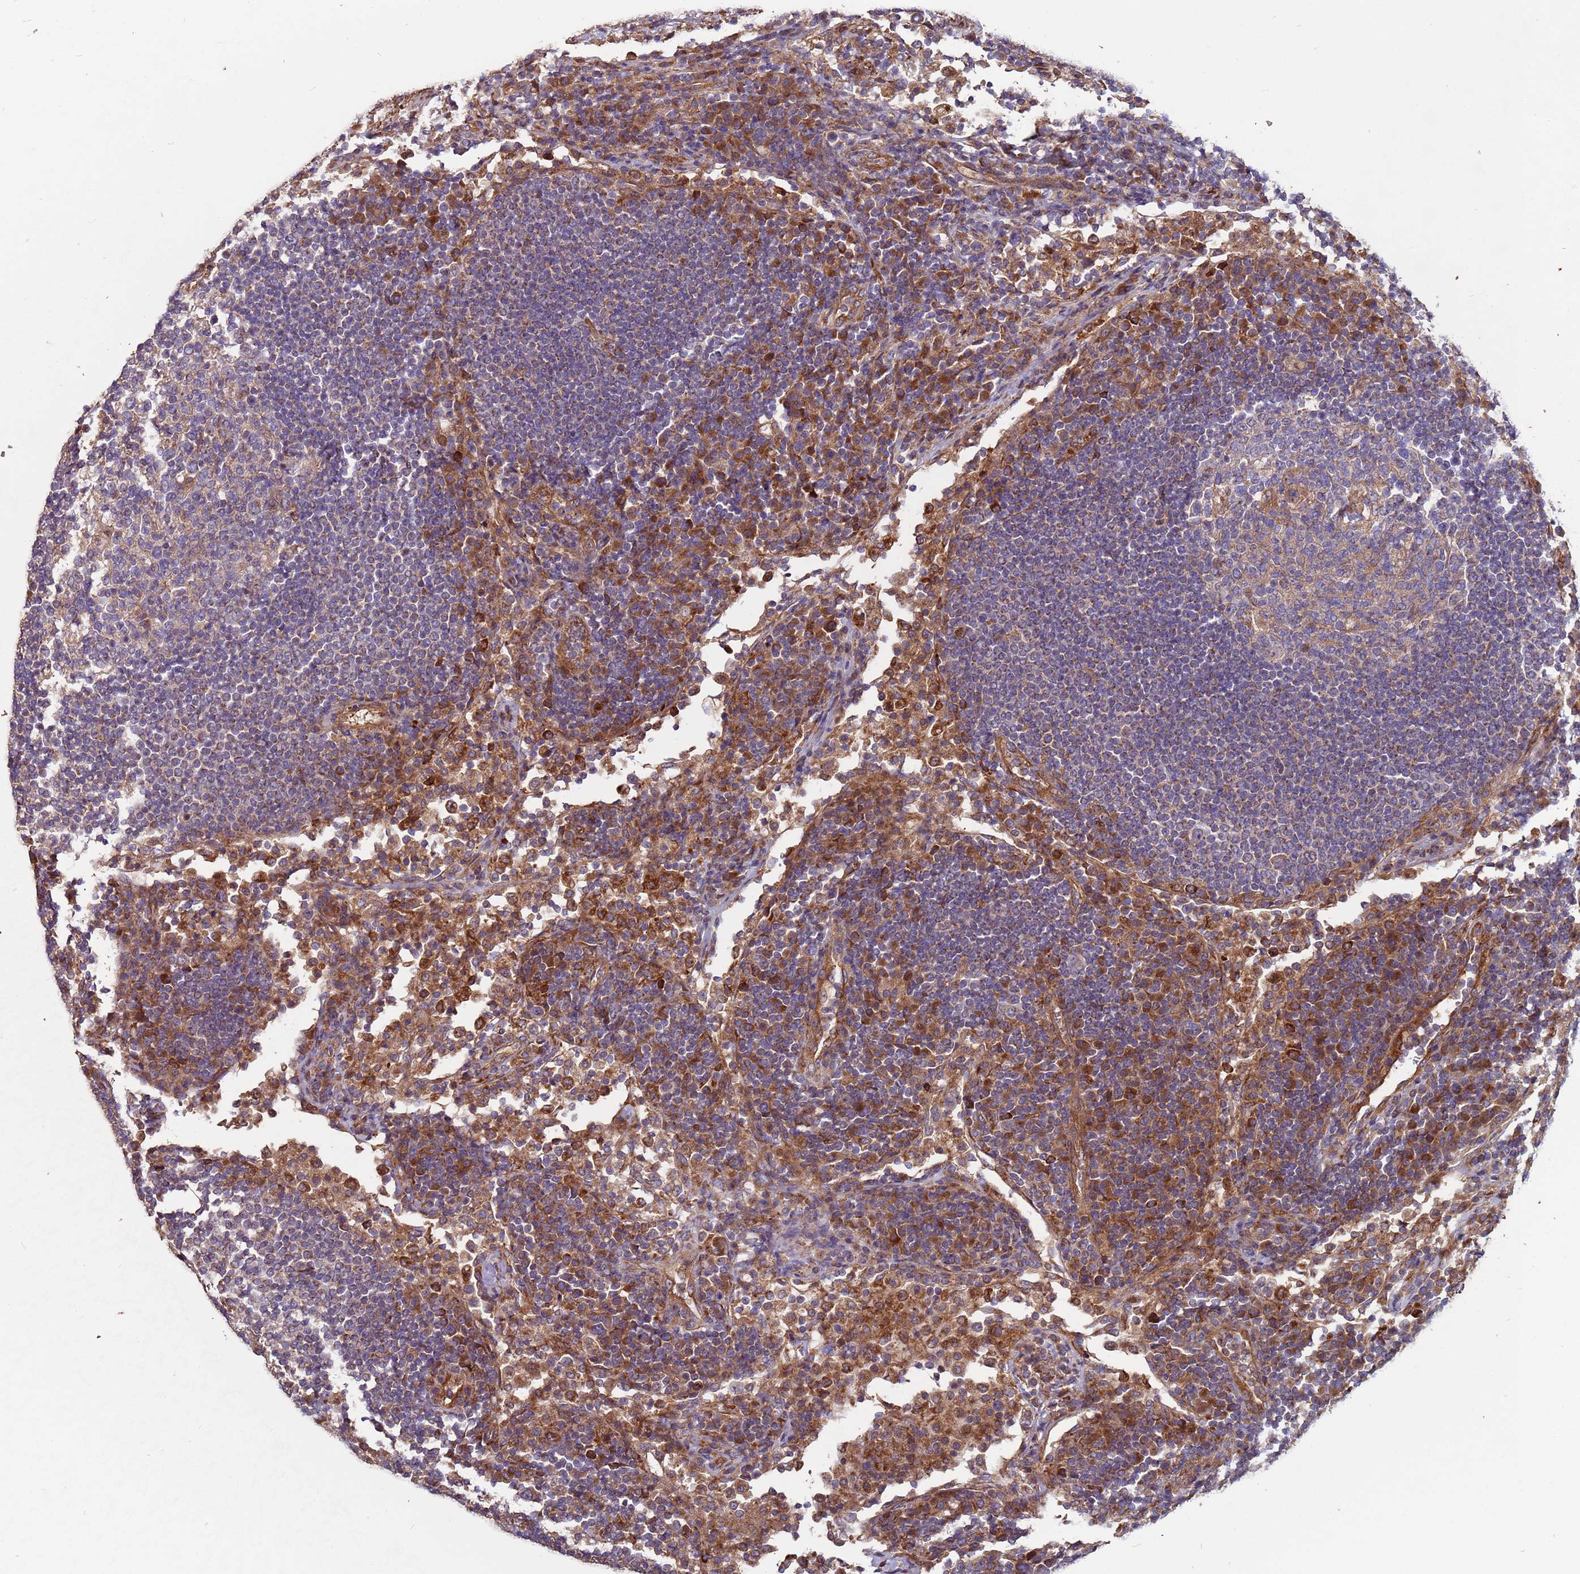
{"staining": {"intensity": "moderate", "quantity": "<25%", "location": "cytoplasmic/membranous"}, "tissue": "lymph node", "cell_type": "Germinal center cells", "image_type": "normal", "snomed": [{"axis": "morphology", "description": "Normal tissue, NOS"}, {"axis": "topography", "description": "Lymph node"}], "caption": "Protein expression analysis of normal lymph node demonstrates moderate cytoplasmic/membranous staining in approximately <25% of germinal center cells.", "gene": "ZBTB39", "patient": {"sex": "female", "age": 53}}